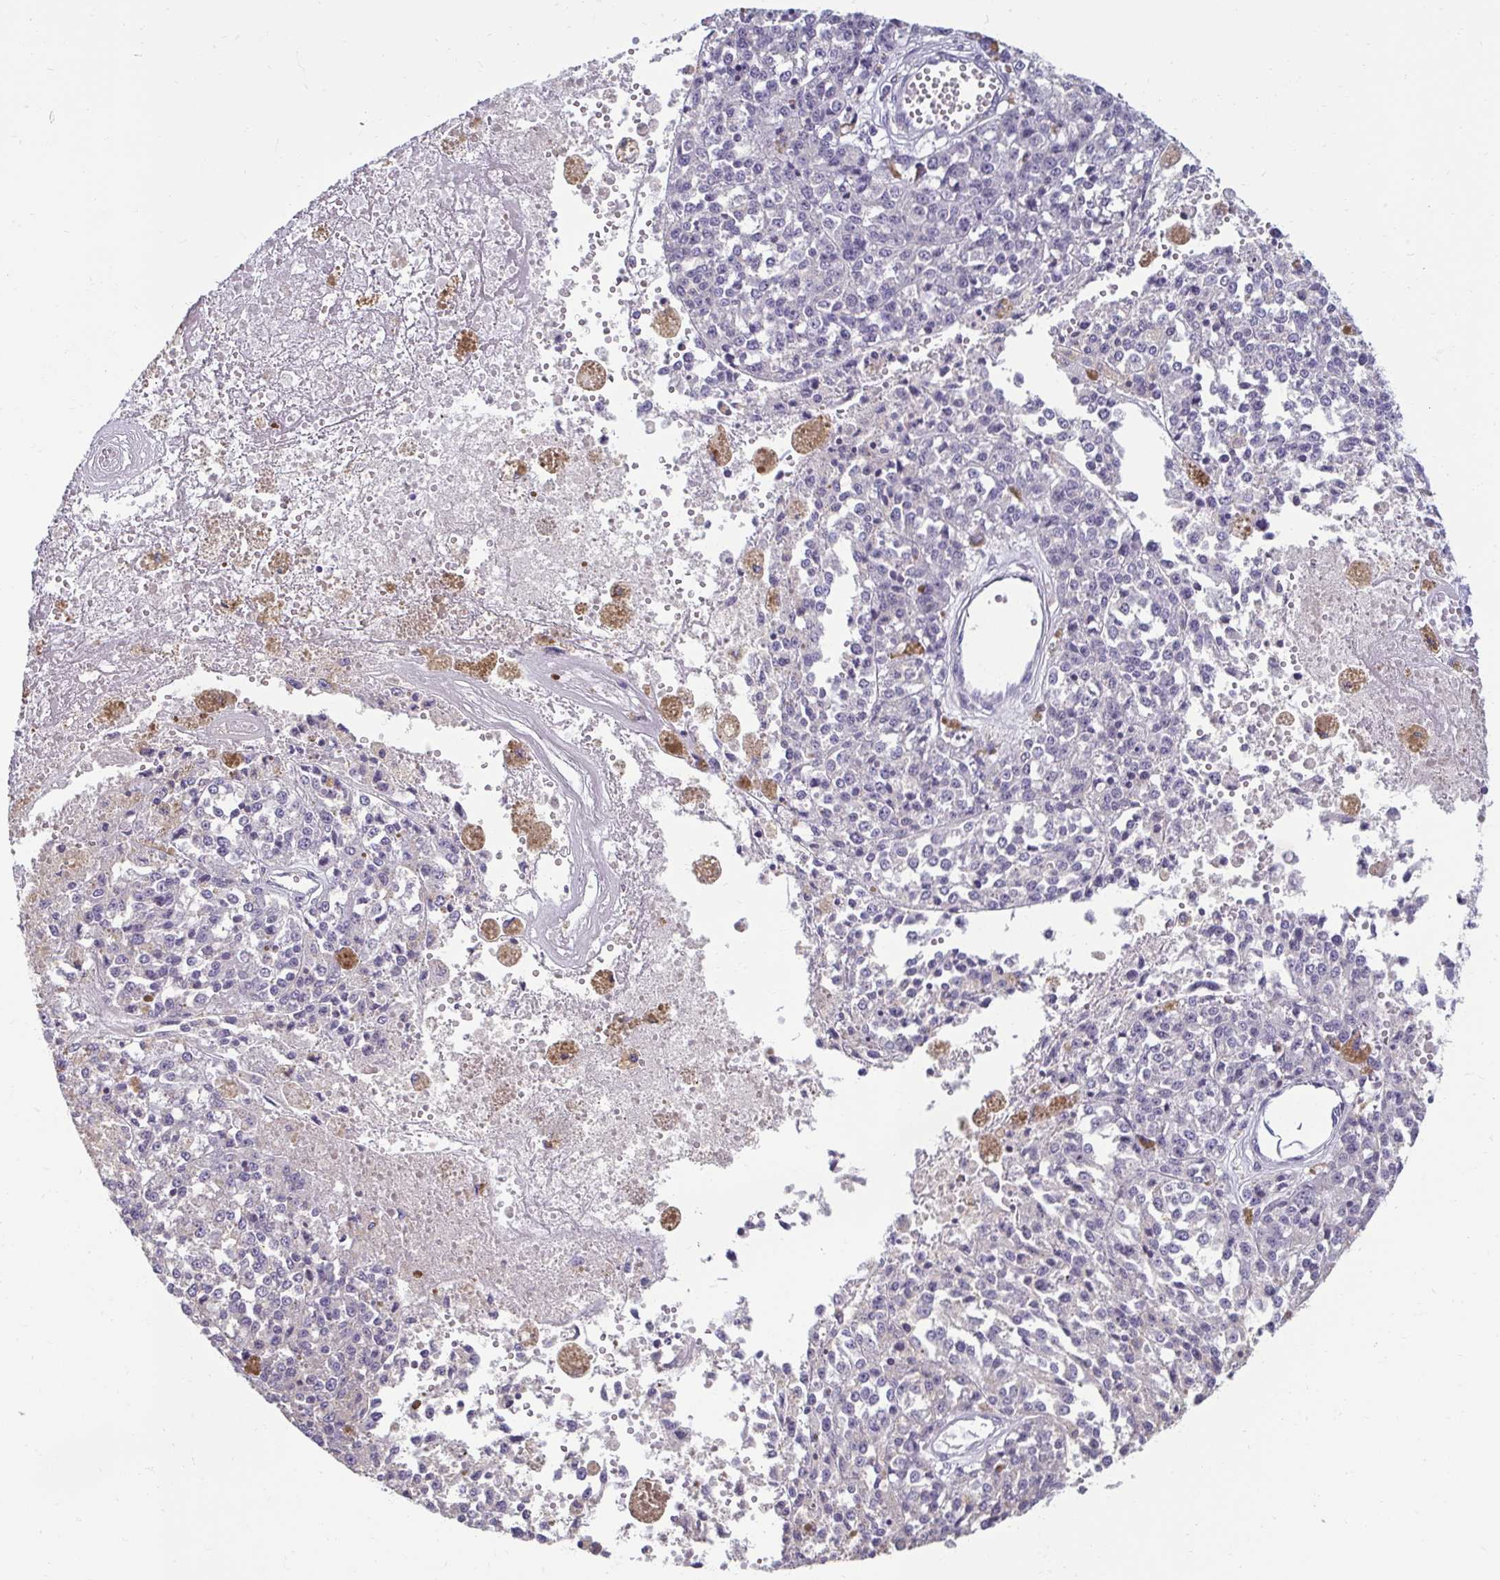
{"staining": {"intensity": "negative", "quantity": "none", "location": "none"}, "tissue": "melanoma", "cell_type": "Tumor cells", "image_type": "cancer", "snomed": [{"axis": "morphology", "description": "Malignant melanoma, Metastatic site"}, {"axis": "topography", "description": "Lymph node"}], "caption": "A histopathology image of melanoma stained for a protein demonstrates no brown staining in tumor cells. (DAB IHC with hematoxylin counter stain).", "gene": "PDE2A", "patient": {"sex": "female", "age": 64}}